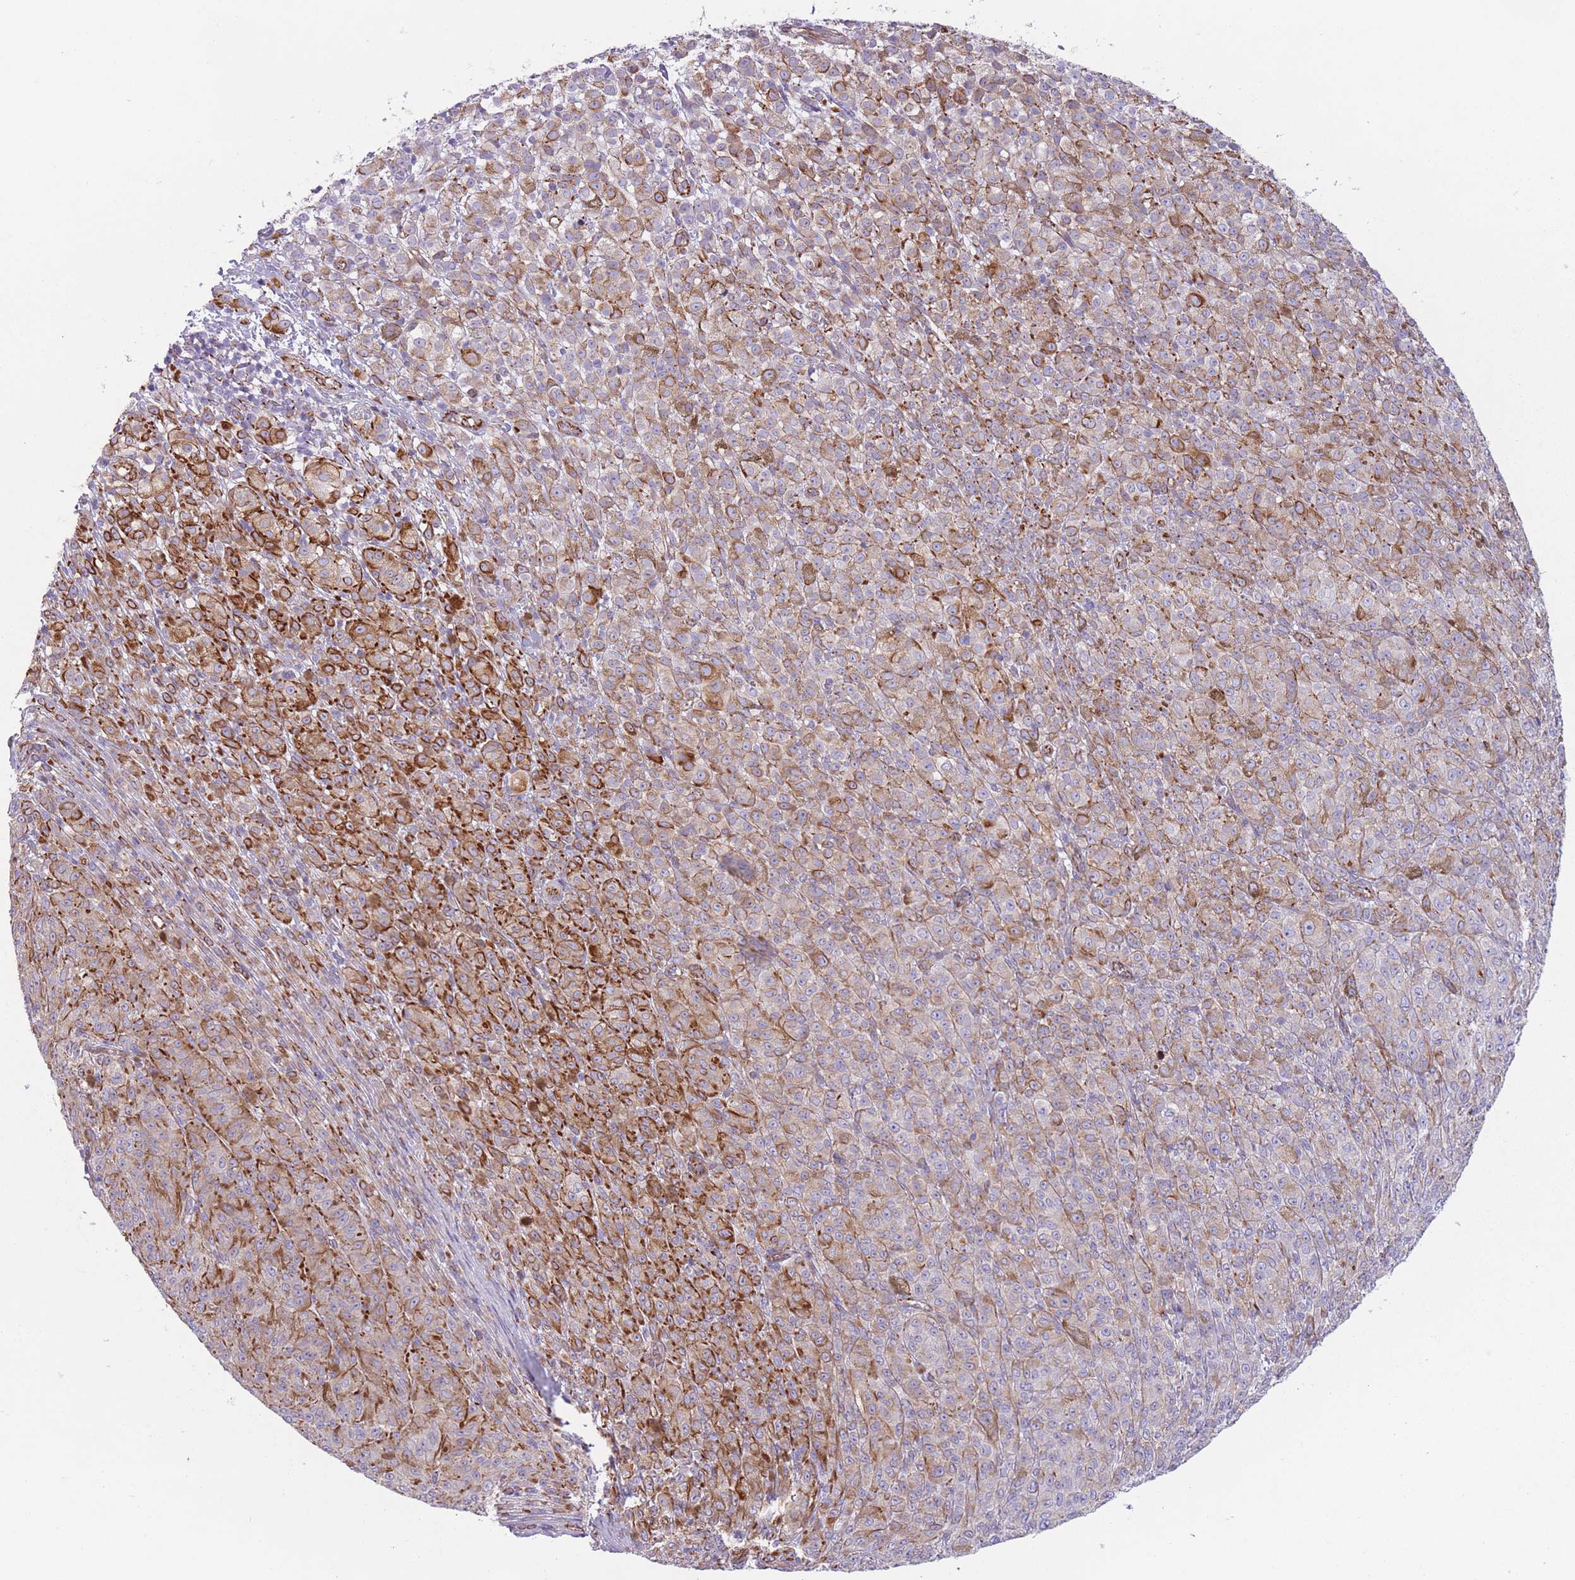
{"staining": {"intensity": "moderate", "quantity": "<25%", "location": "cytoplasmic/membranous"}, "tissue": "melanoma", "cell_type": "Tumor cells", "image_type": "cancer", "snomed": [{"axis": "morphology", "description": "Malignant melanoma, NOS"}, {"axis": "topography", "description": "Skin"}], "caption": "Immunohistochemistry (IHC) staining of melanoma, which exhibits low levels of moderate cytoplasmic/membranous expression in about <25% of tumor cells indicating moderate cytoplasmic/membranous protein expression. The staining was performed using DAB (brown) for protein detection and nuclei were counterstained in hematoxylin (blue).", "gene": "PTCD1", "patient": {"sex": "female", "age": 52}}